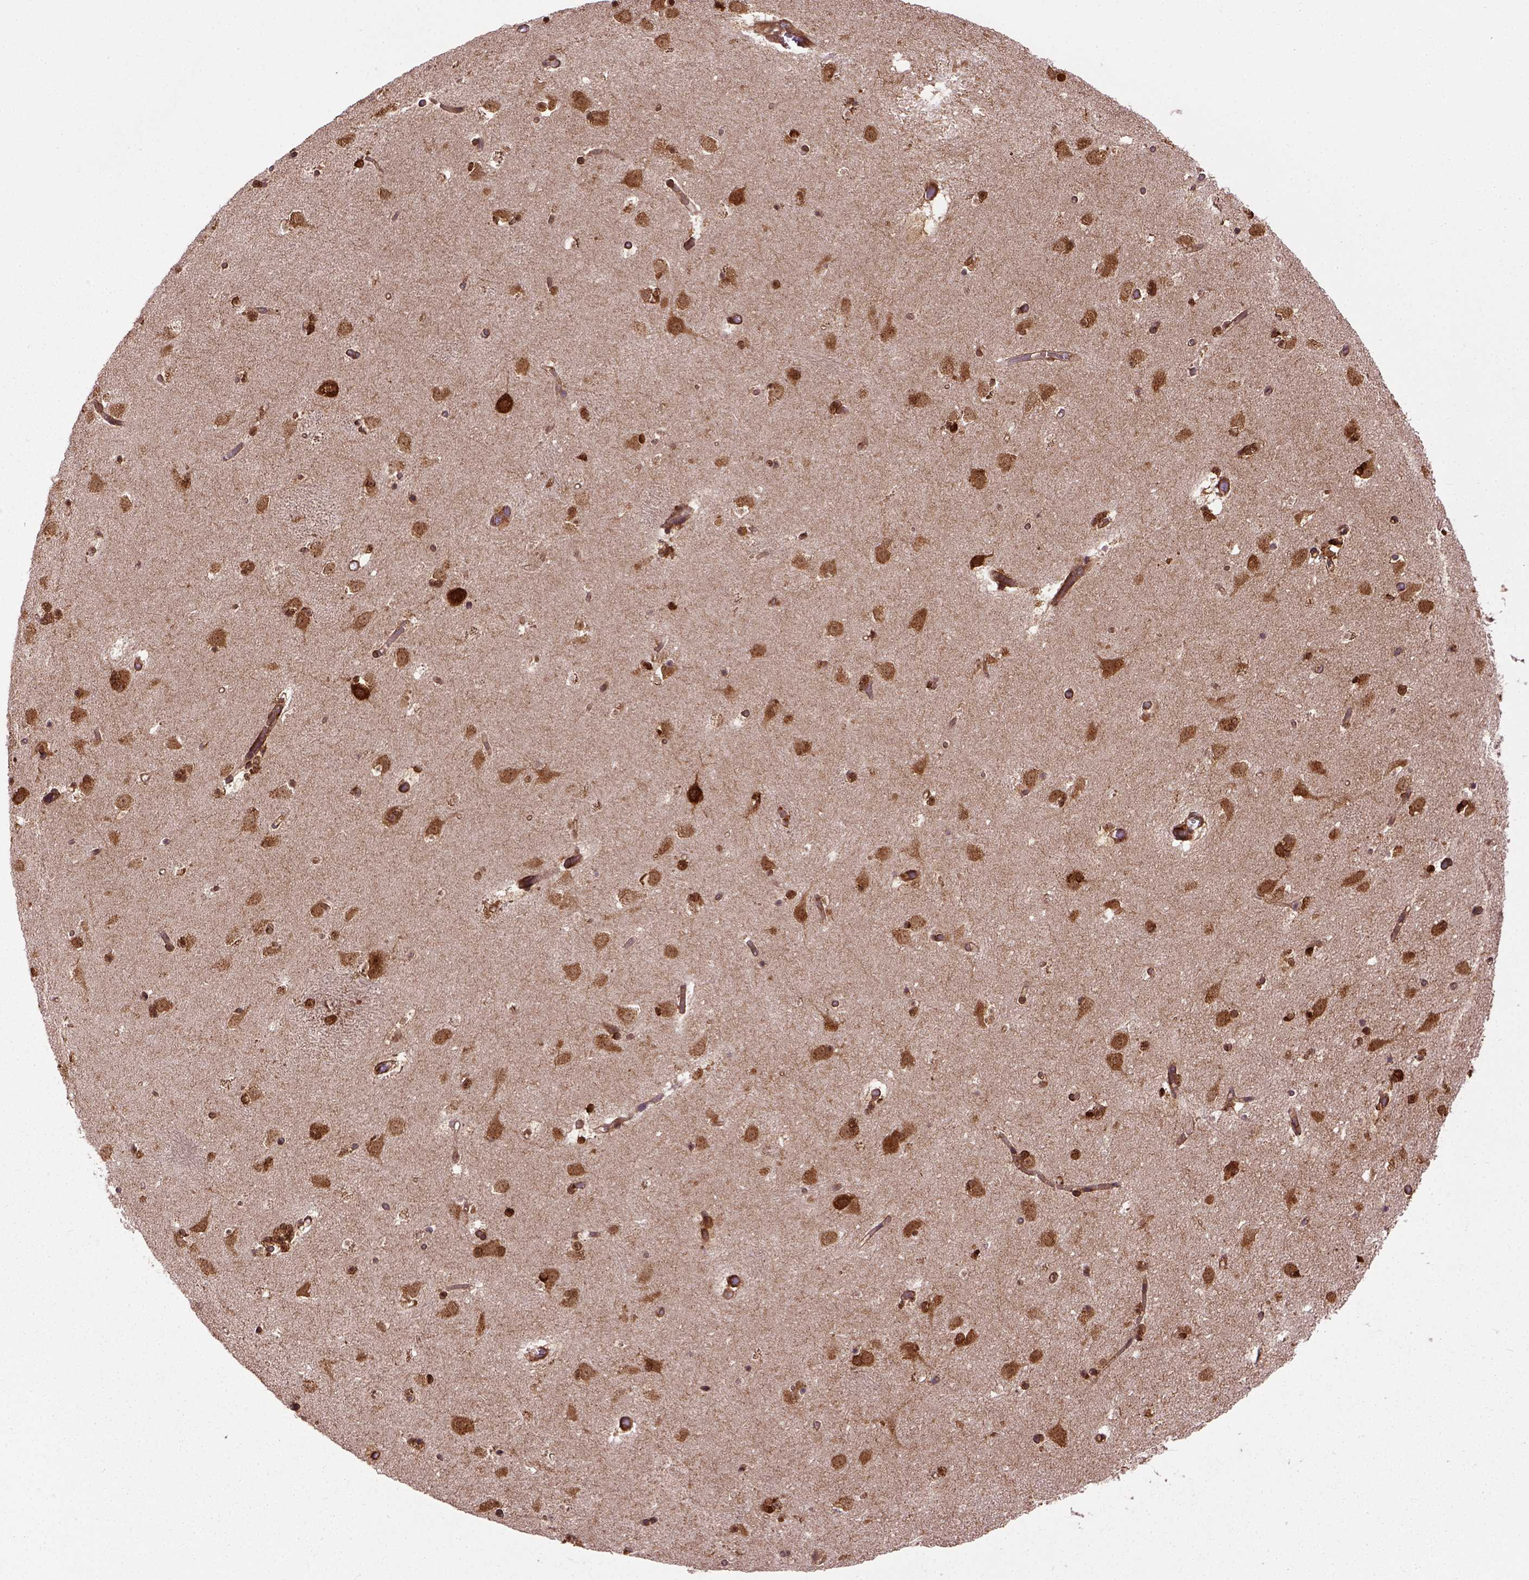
{"staining": {"intensity": "strong", "quantity": ">75%", "location": "cytoplasmic/membranous"}, "tissue": "caudate", "cell_type": "Glial cells", "image_type": "normal", "snomed": [{"axis": "morphology", "description": "Normal tissue, NOS"}, {"axis": "topography", "description": "Lateral ventricle wall"}], "caption": "Normal caudate demonstrates strong cytoplasmic/membranous expression in approximately >75% of glial cells, visualized by immunohistochemistry.", "gene": "CAPRIN1", "patient": {"sex": "female", "age": 42}}